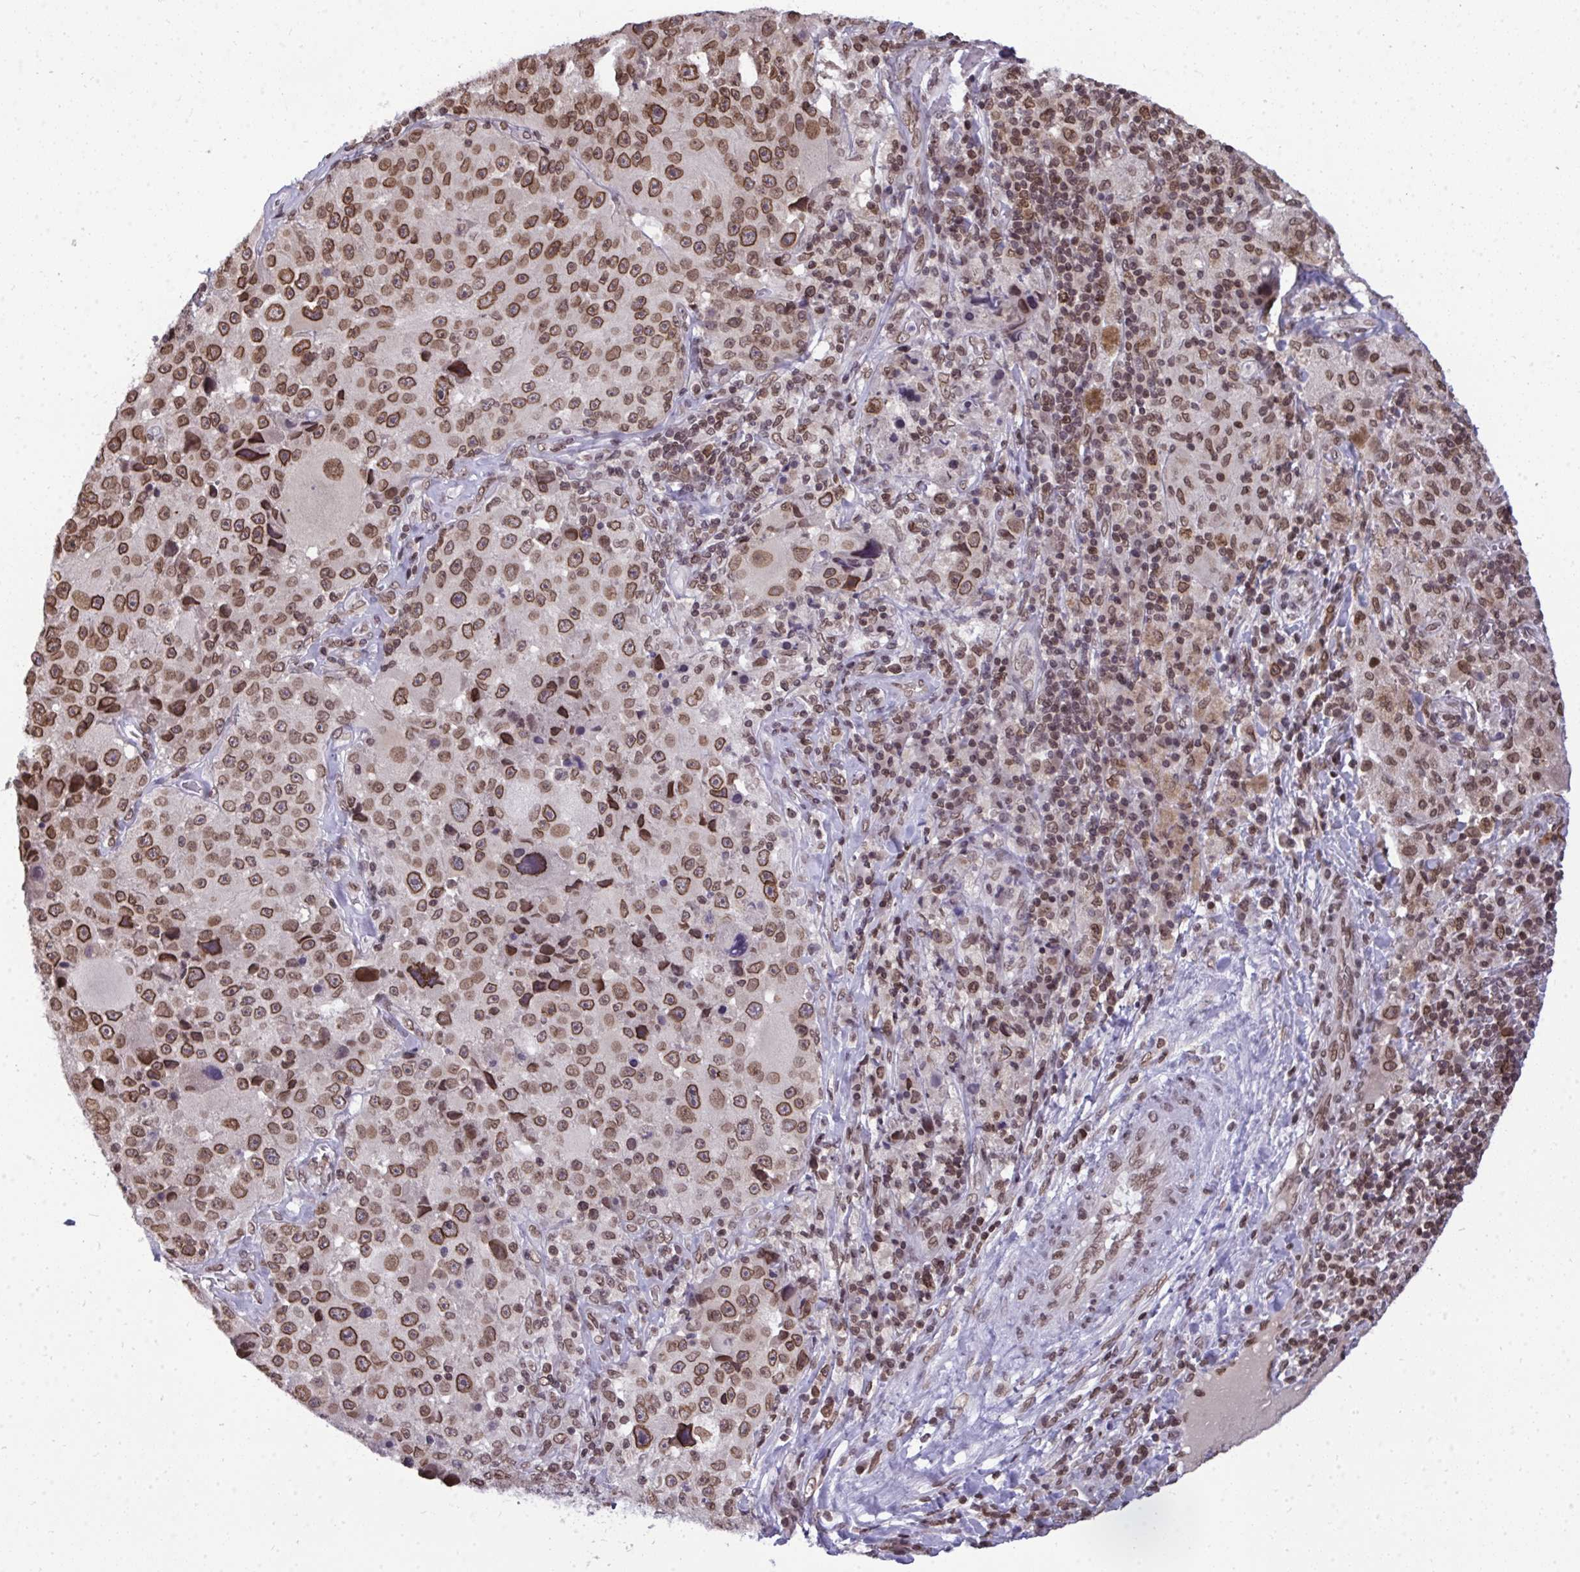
{"staining": {"intensity": "strong", "quantity": ">75%", "location": "cytoplasmic/membranous,nuclear"}, "tissue": "melanoma", "cell_type": "Tumor cells", "image_type": "cancer", "snomed": [{"axis": "morphology", "description": "Malignant melanoma, Metastatic site"}, {"axis": "topography", "description": "Lymph node"}], "caption": "Tumor cells display high levels of strong cytoplasmic/membranous and nuclear staining in approximately >75% of cells in malignant melanoma (metastatic site). (brown staining indicates protein expression, while blue staining denotes nuclei).", "gene": "JPT1", "patient": {"sex": "male", "age": 62}}